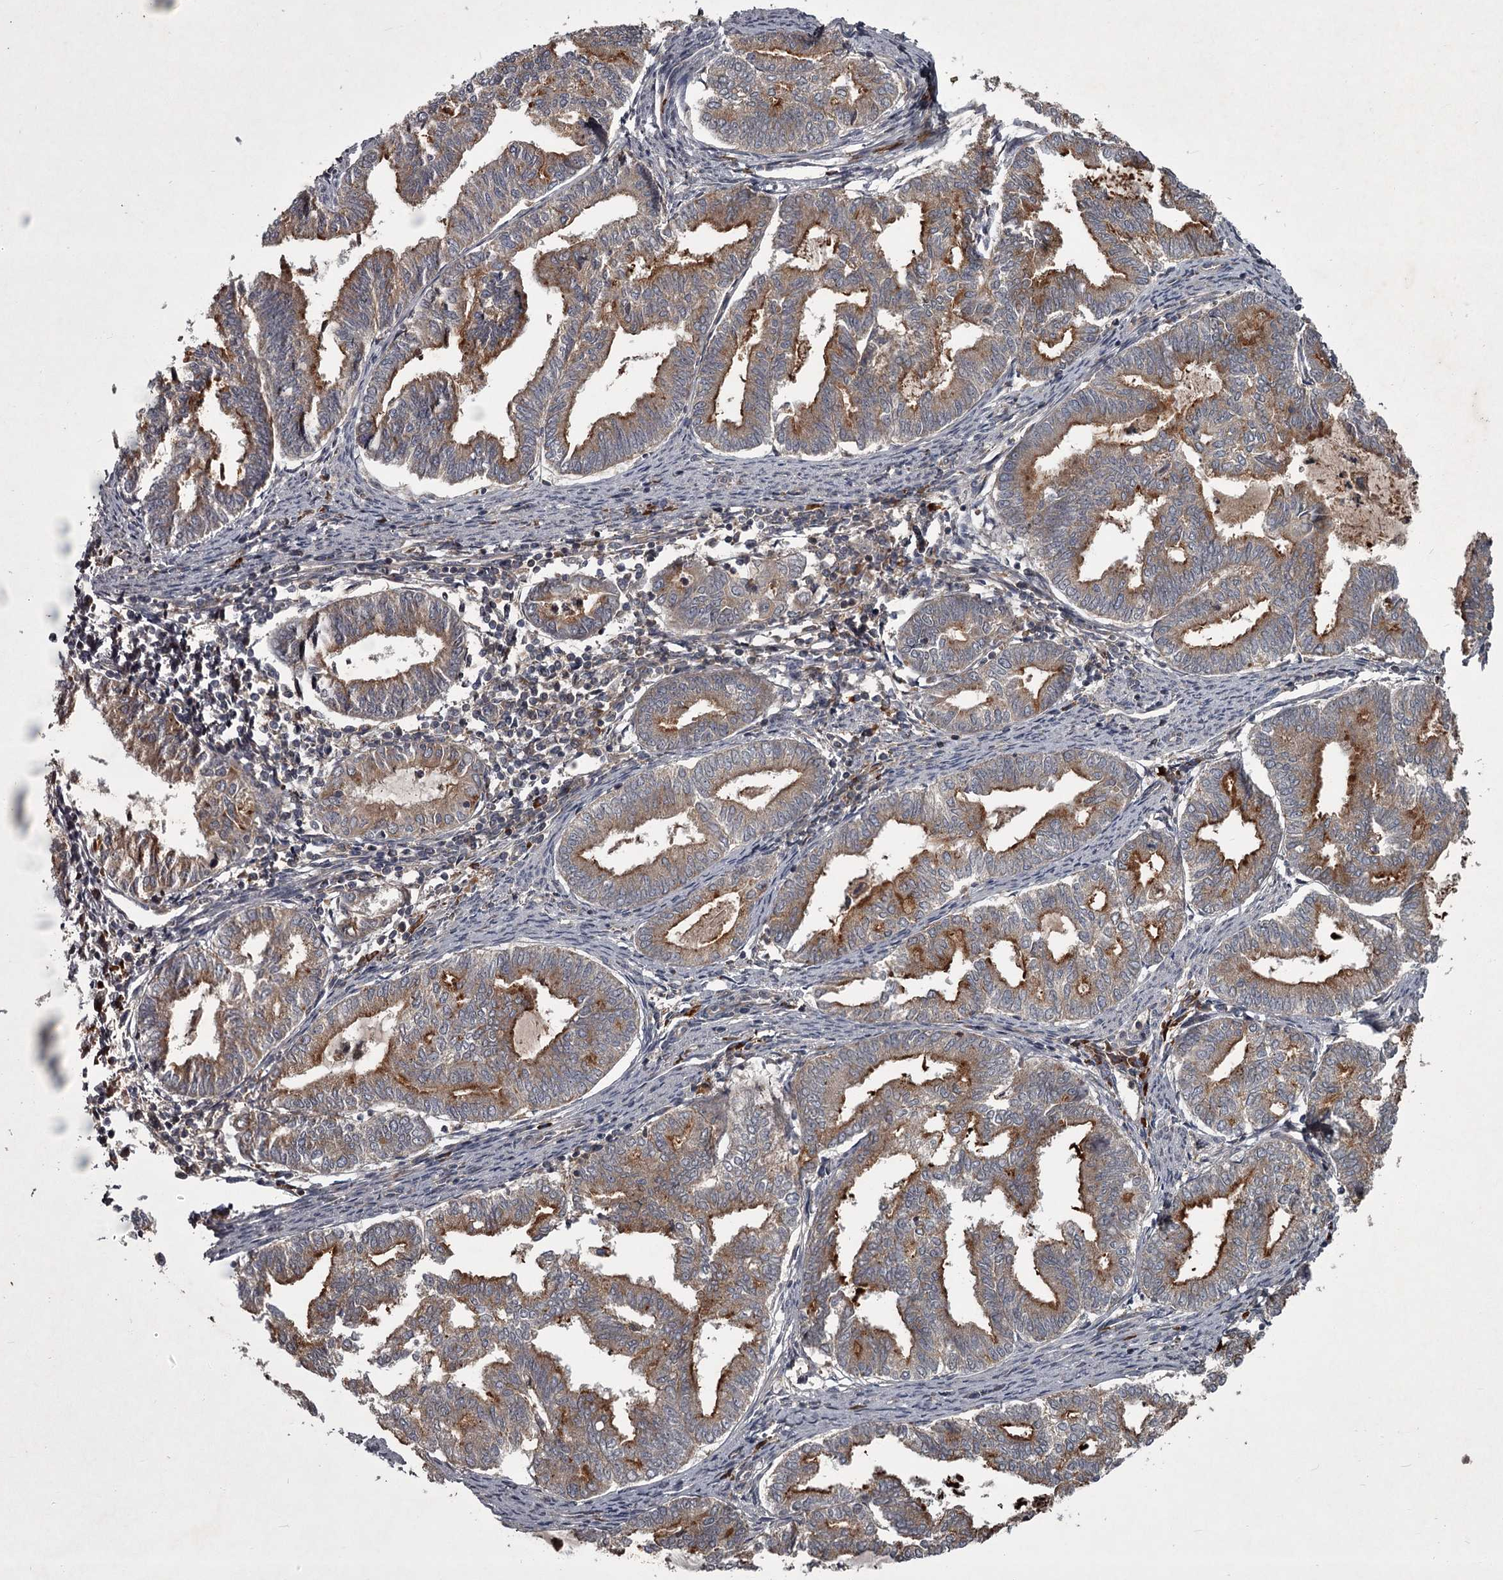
{"staining": {"intensity": "moderate", "quantity": ">75%", "location": "cytoplasmic/membranous"}, "tissue": "endometrial cancer", "cell_type": "Tumor cells", "image_type": "cancer", "snomed": [{"axis": "morphology", "description": "Adenocarcinoma, NOS"}, {"axis": "topography", "description": "Endometrium"}], "caption": "A high-resolution histopathology image shows immunohistochemistry staining of endometrial cancer, which reveals moderate cytoplasmic/membranous staining in about >75% of tumor cells.", "gene": "UNC93B1", "patient": {"sex": "female", "age": 79}}